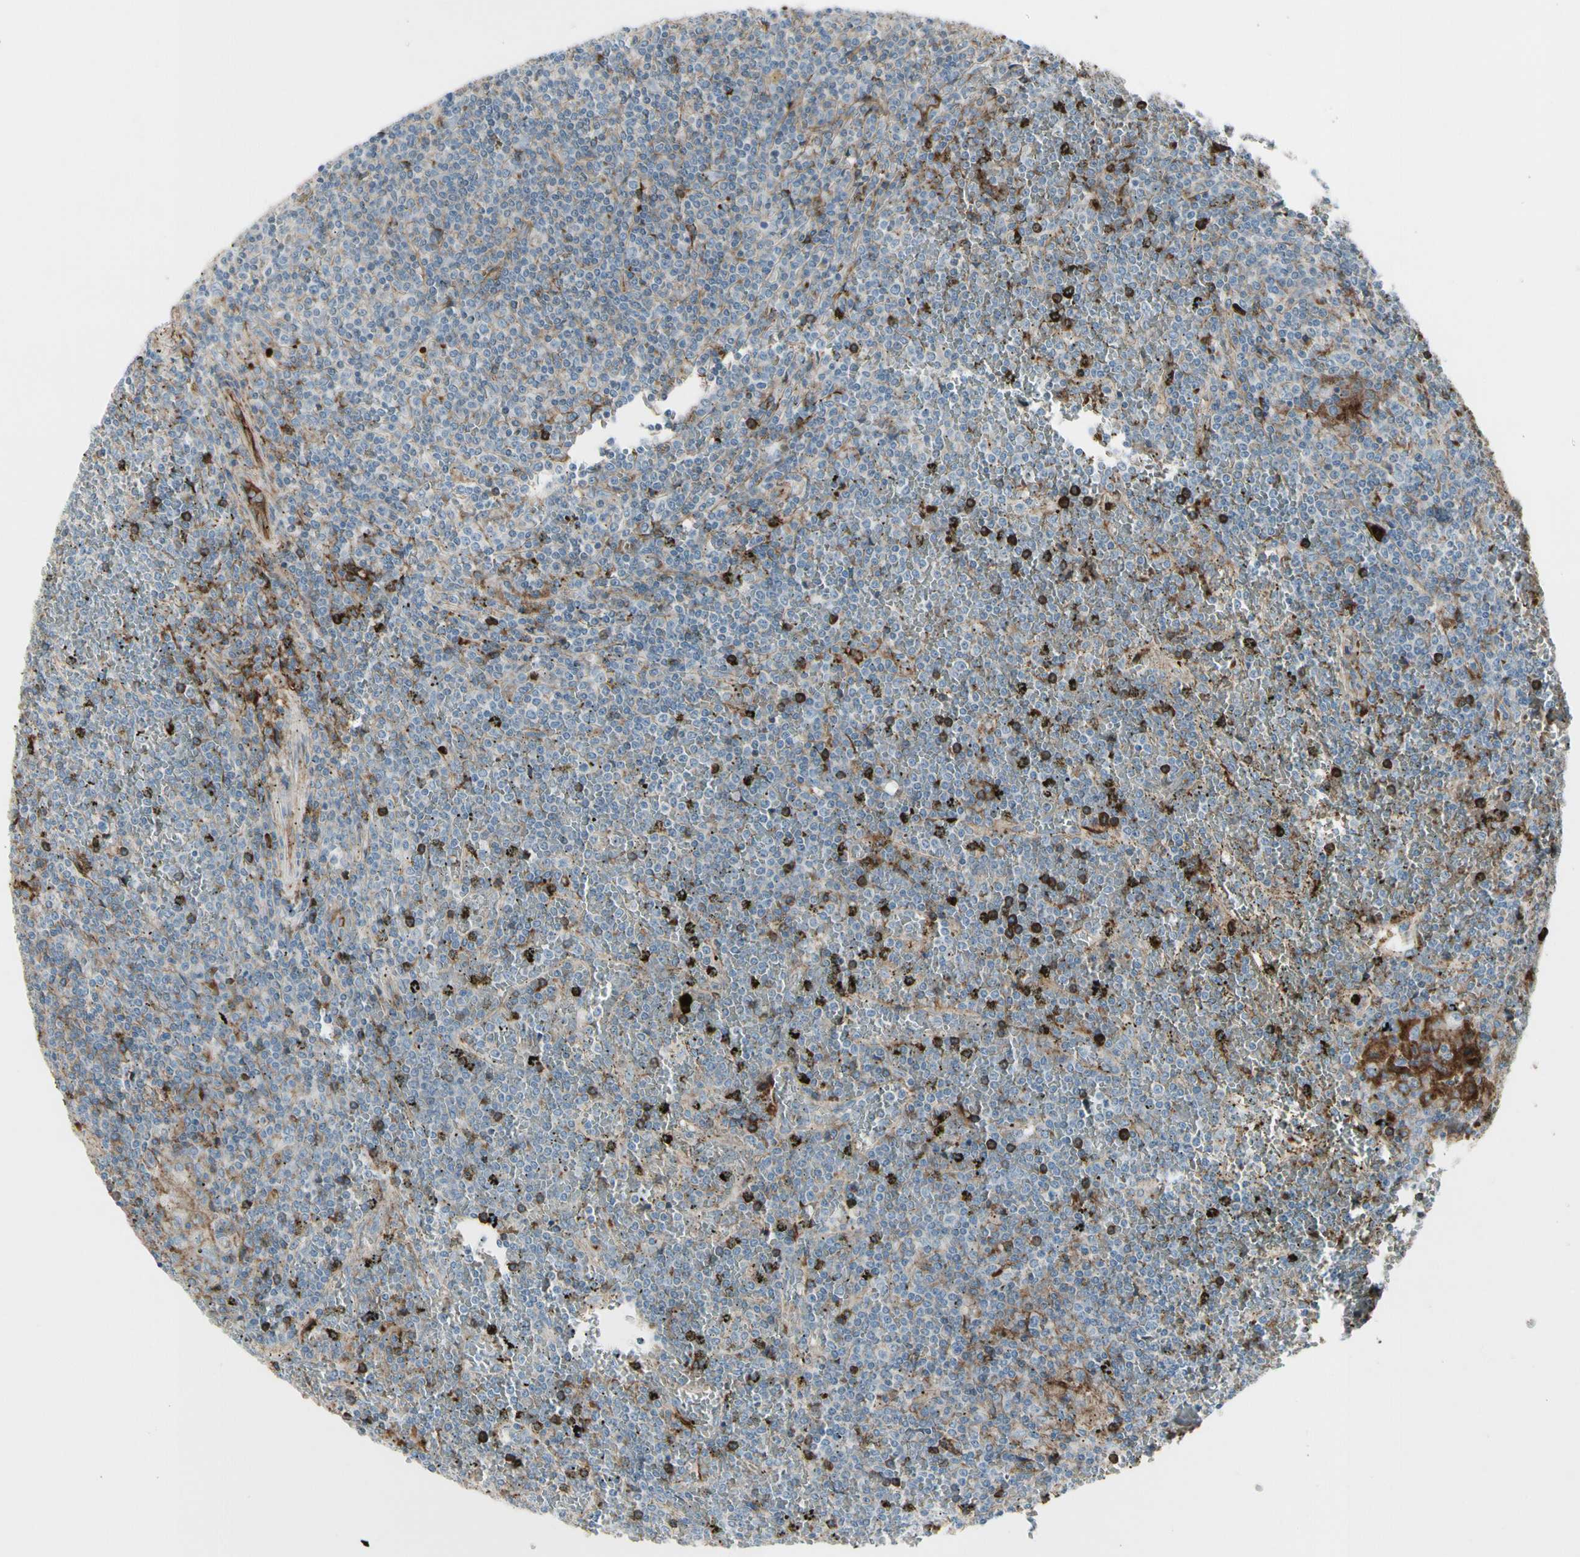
{"staining": {"intensity": "strong", "quantity": "25%-75%", "location": "cytoplasmic/membranous"}, "tissue": "lymphoma", "cell_type": "Tumor cells", "image_type": "cancer", "snomed": [{"axis": "morphology", "description": "Malignant lymphoma, non-Hodgkin's type, Low grade"}, {"axis": "topography", "description": "Spleen"}], "caption": "Protein staining of malignant lymphoma, non-Hodgkin's type (low-grade) tissue demonstrates strong cytoplasmic/membranous staining in approximately 25%-75% of tumor cells. The staining was performed using DAB (3,3'-diaminobenzidine) to visualize the protein expression in brown, while the nuclei were stained in blue with hematoxylin (Magnification: 20x).", "gene": "IGHG1", "patient": {"sex": "female", "age": 19}}